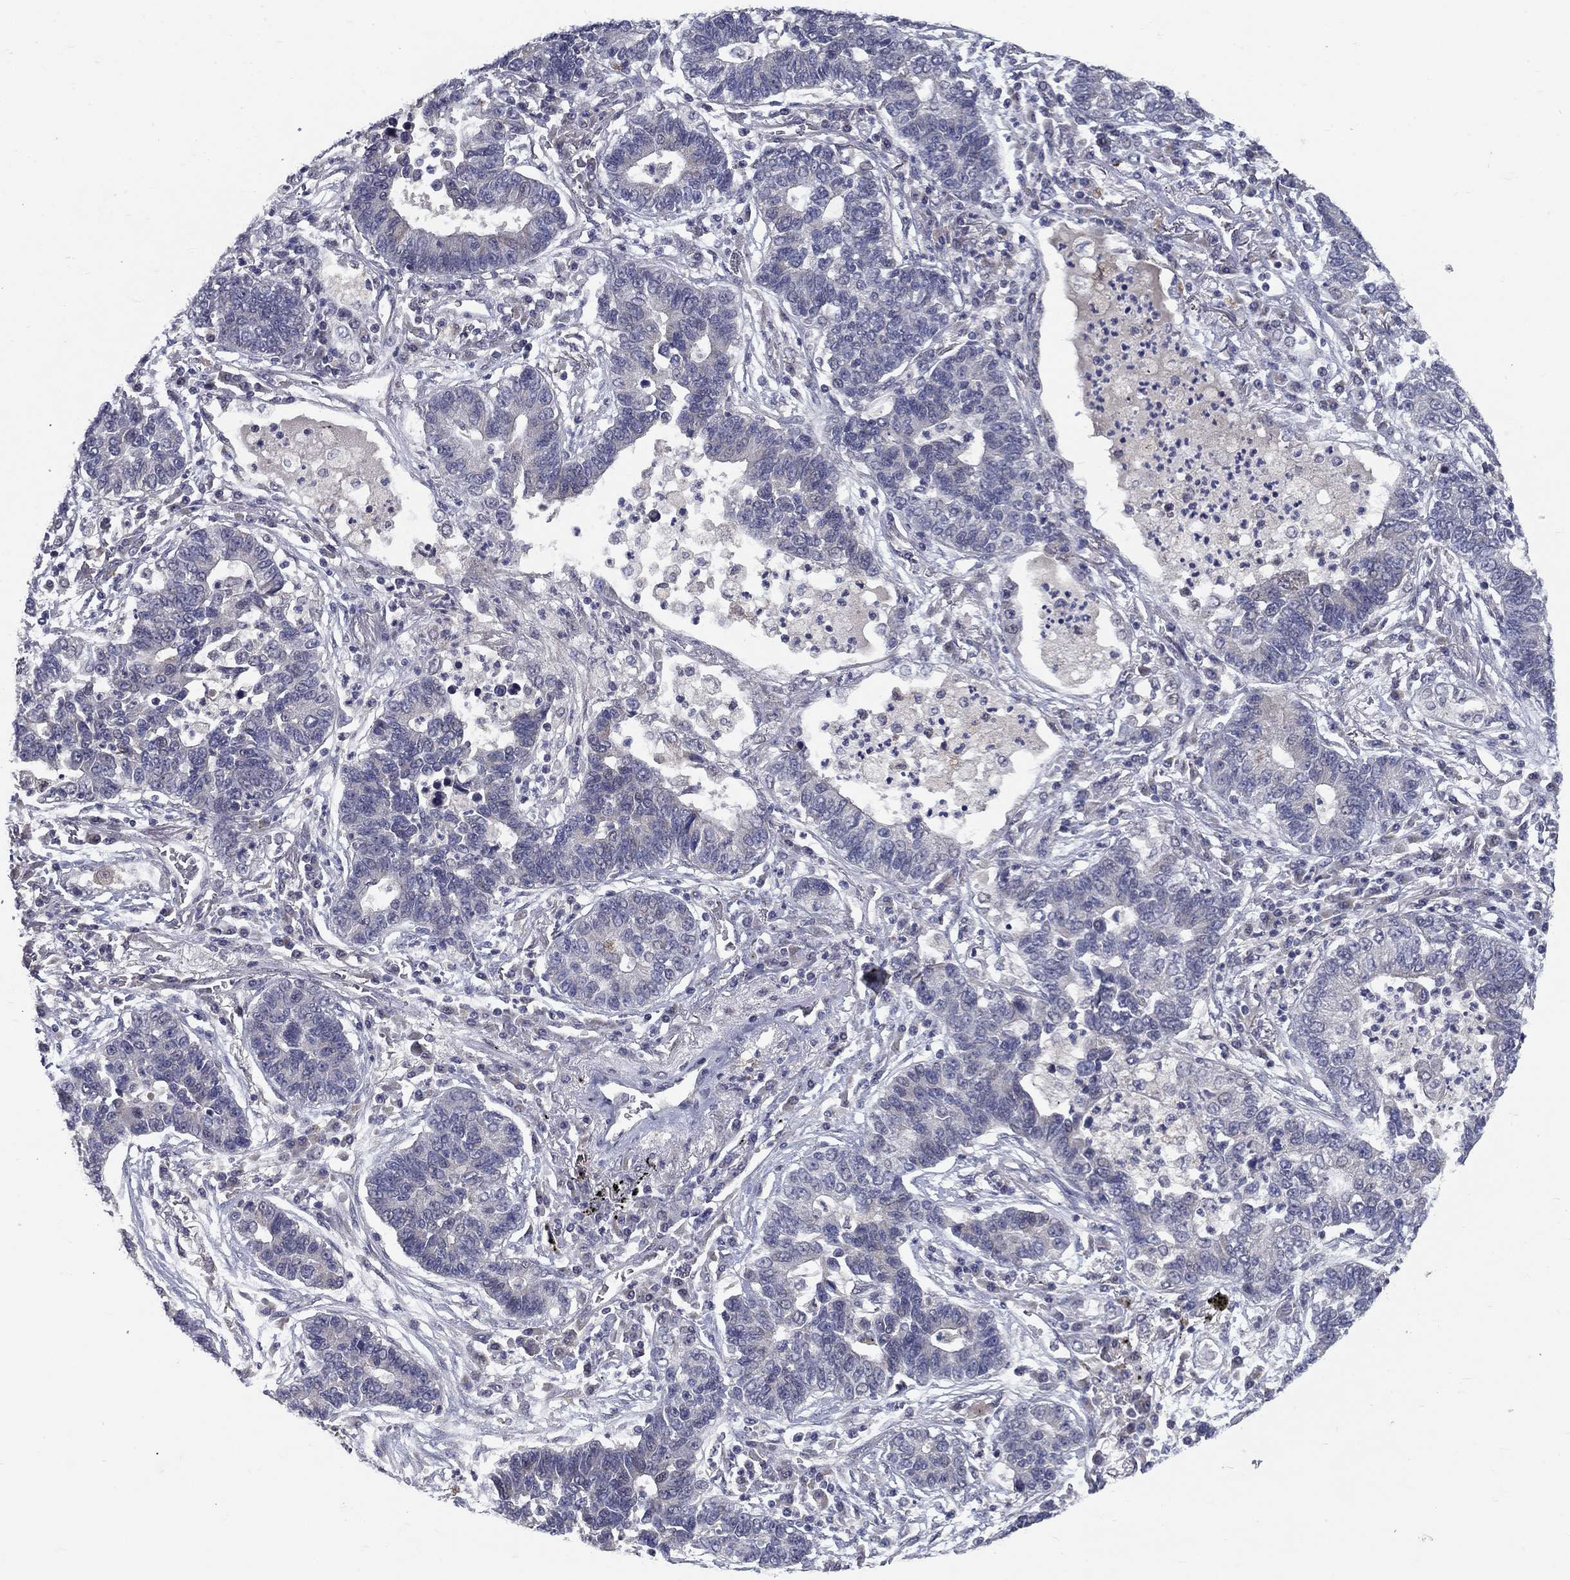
{"staining": {"intensity": "negative", "quantity": "none", "location": "none"}, "tissue": "lung cancer", "cell_type": "Tumor cells", "image_type": "cancer", "snomed": [{"axis": "morphology", "description": "Adenocarcinoma, NOS"}, {"axis": "topography", "description": "Lung"}], "caption": "Immunohistochemistry (IHC) micrograph of human lung adenocarcinoma stained for a protein (brown), which demonstrates no staining in tumor cells.", "gene": "FAM3B", "patient": {"sex": "female", "age": 57}}